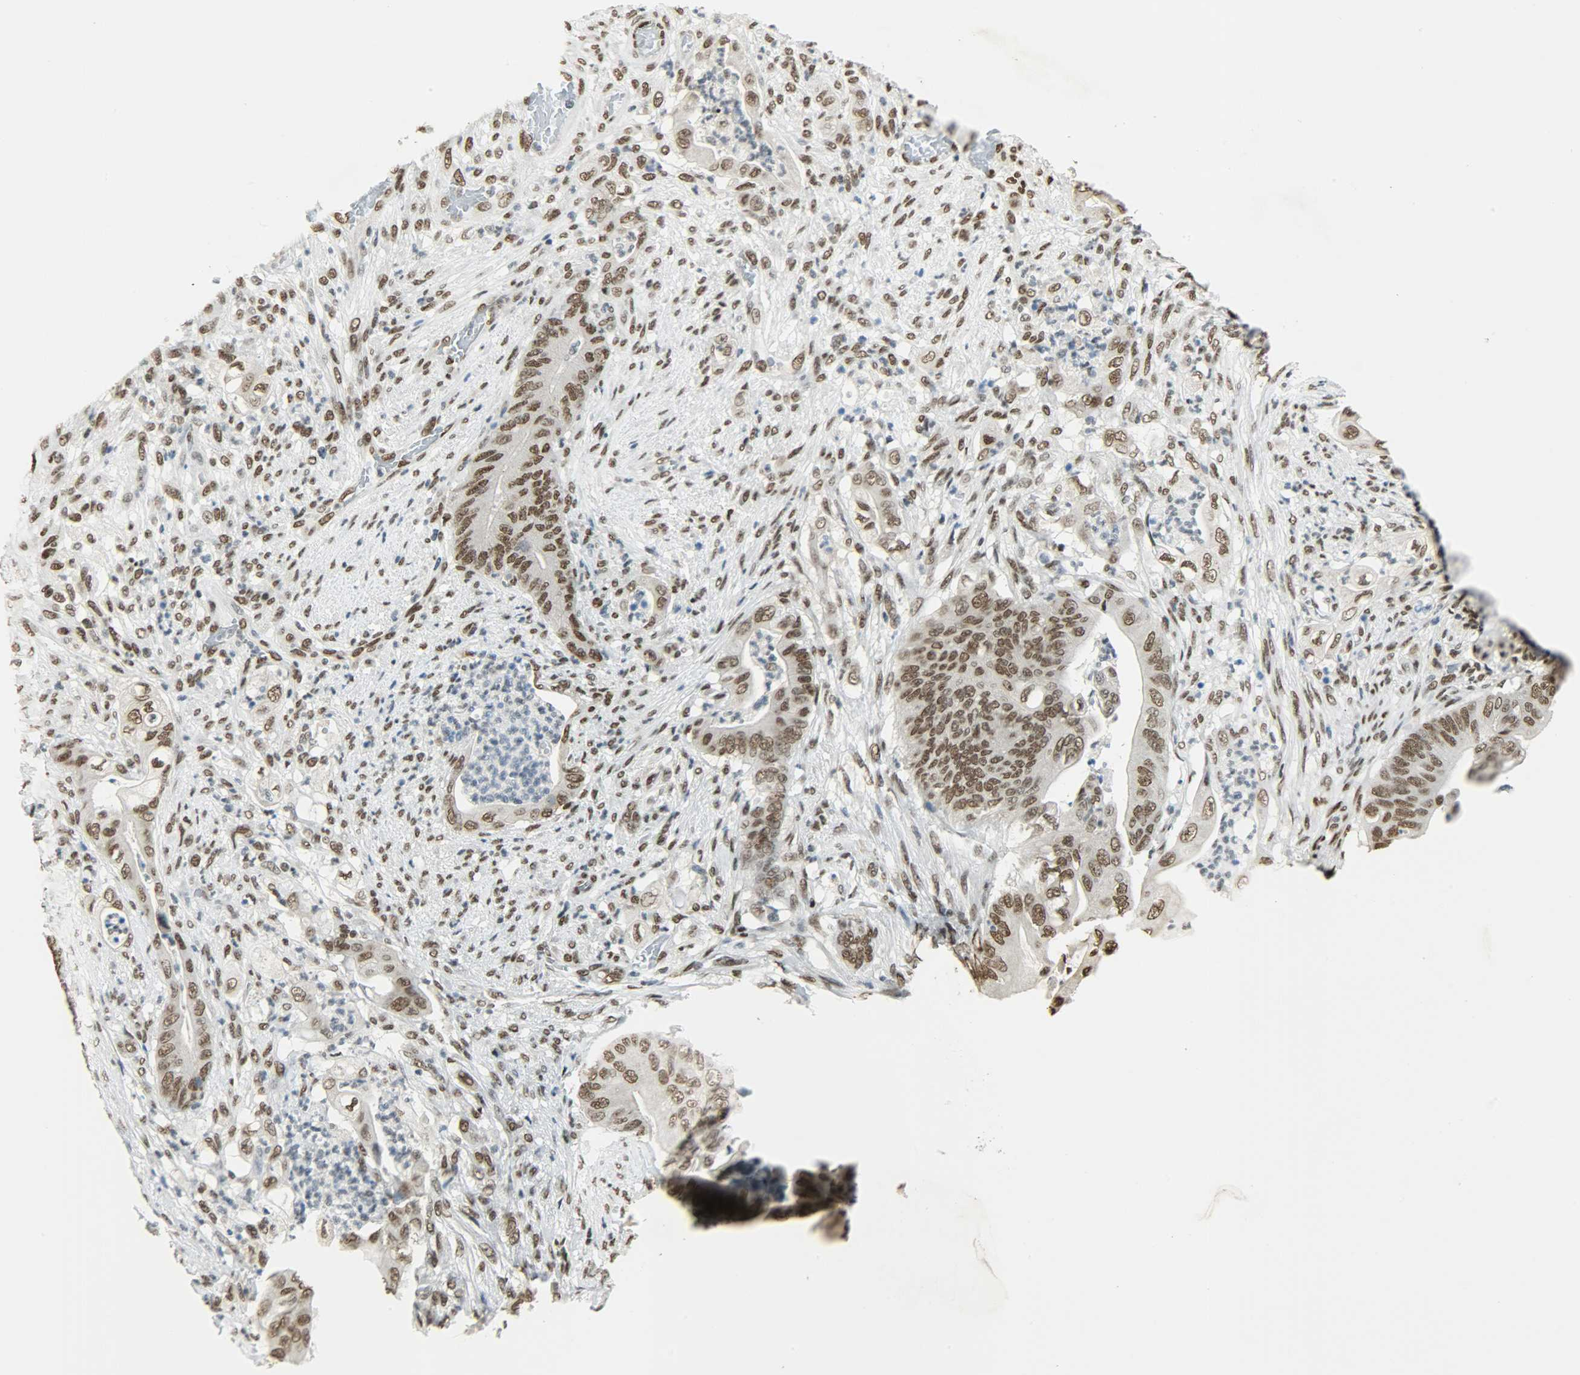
{"staining": {"intensity": "strong", "quantity": ">75%", "location": "nuclear"}, "tissue": "stomach cancer", "cell_type": "Tumor cells", "image_type": "cancer", "snomed": [{"axis": "morphology", "description": "Adenocarcinoma, NOS"}, {"axis": "topography", "description": "Stomach"}], "caption": "The immunohistochemical stain shows strong nuclear staining in tumor cells of stomach adenocarcinoma tissue.", "gene": "MYEF2", "patient": {"sex": "female", "age": 73}}